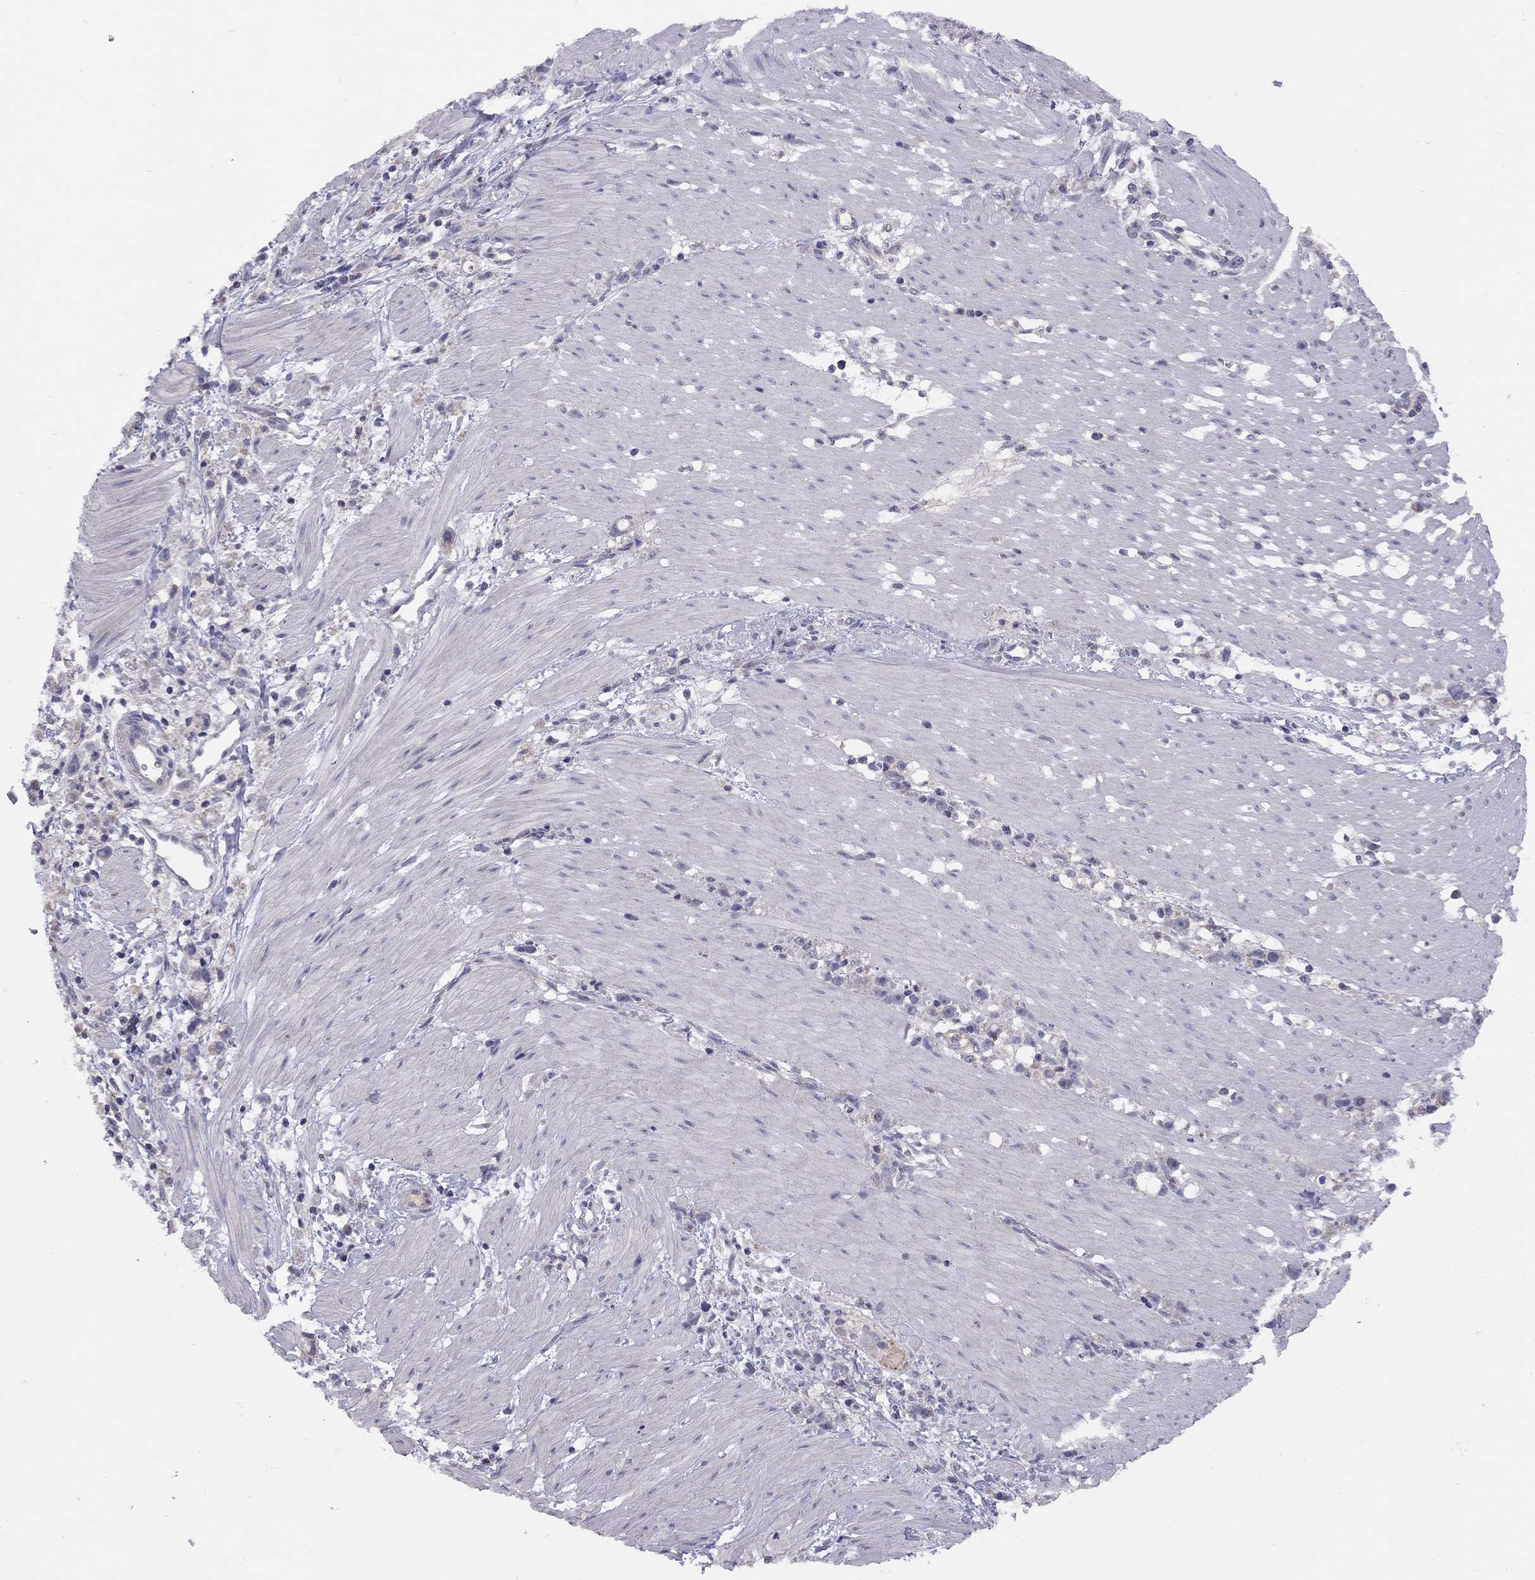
{"staining": {"intensity": "negative", "quantity": "none", "location": "none"}, "tissue": "stomach cancer", "cell_type": "Tumor cells", "image_type": "cancer", "snomed": [{"axis": "morphology", "description": "Adenocarcinoma, NOS"}, {"axis": "topography", "description": "Stomach"}], "caption": "Immunohistochemistry image of human stomach adenocarcinoma stained for a protein (brown), which shows no expression in tumor cells.", "gene": "RTP5", "patient": {"sex": "female", "age": 59}}